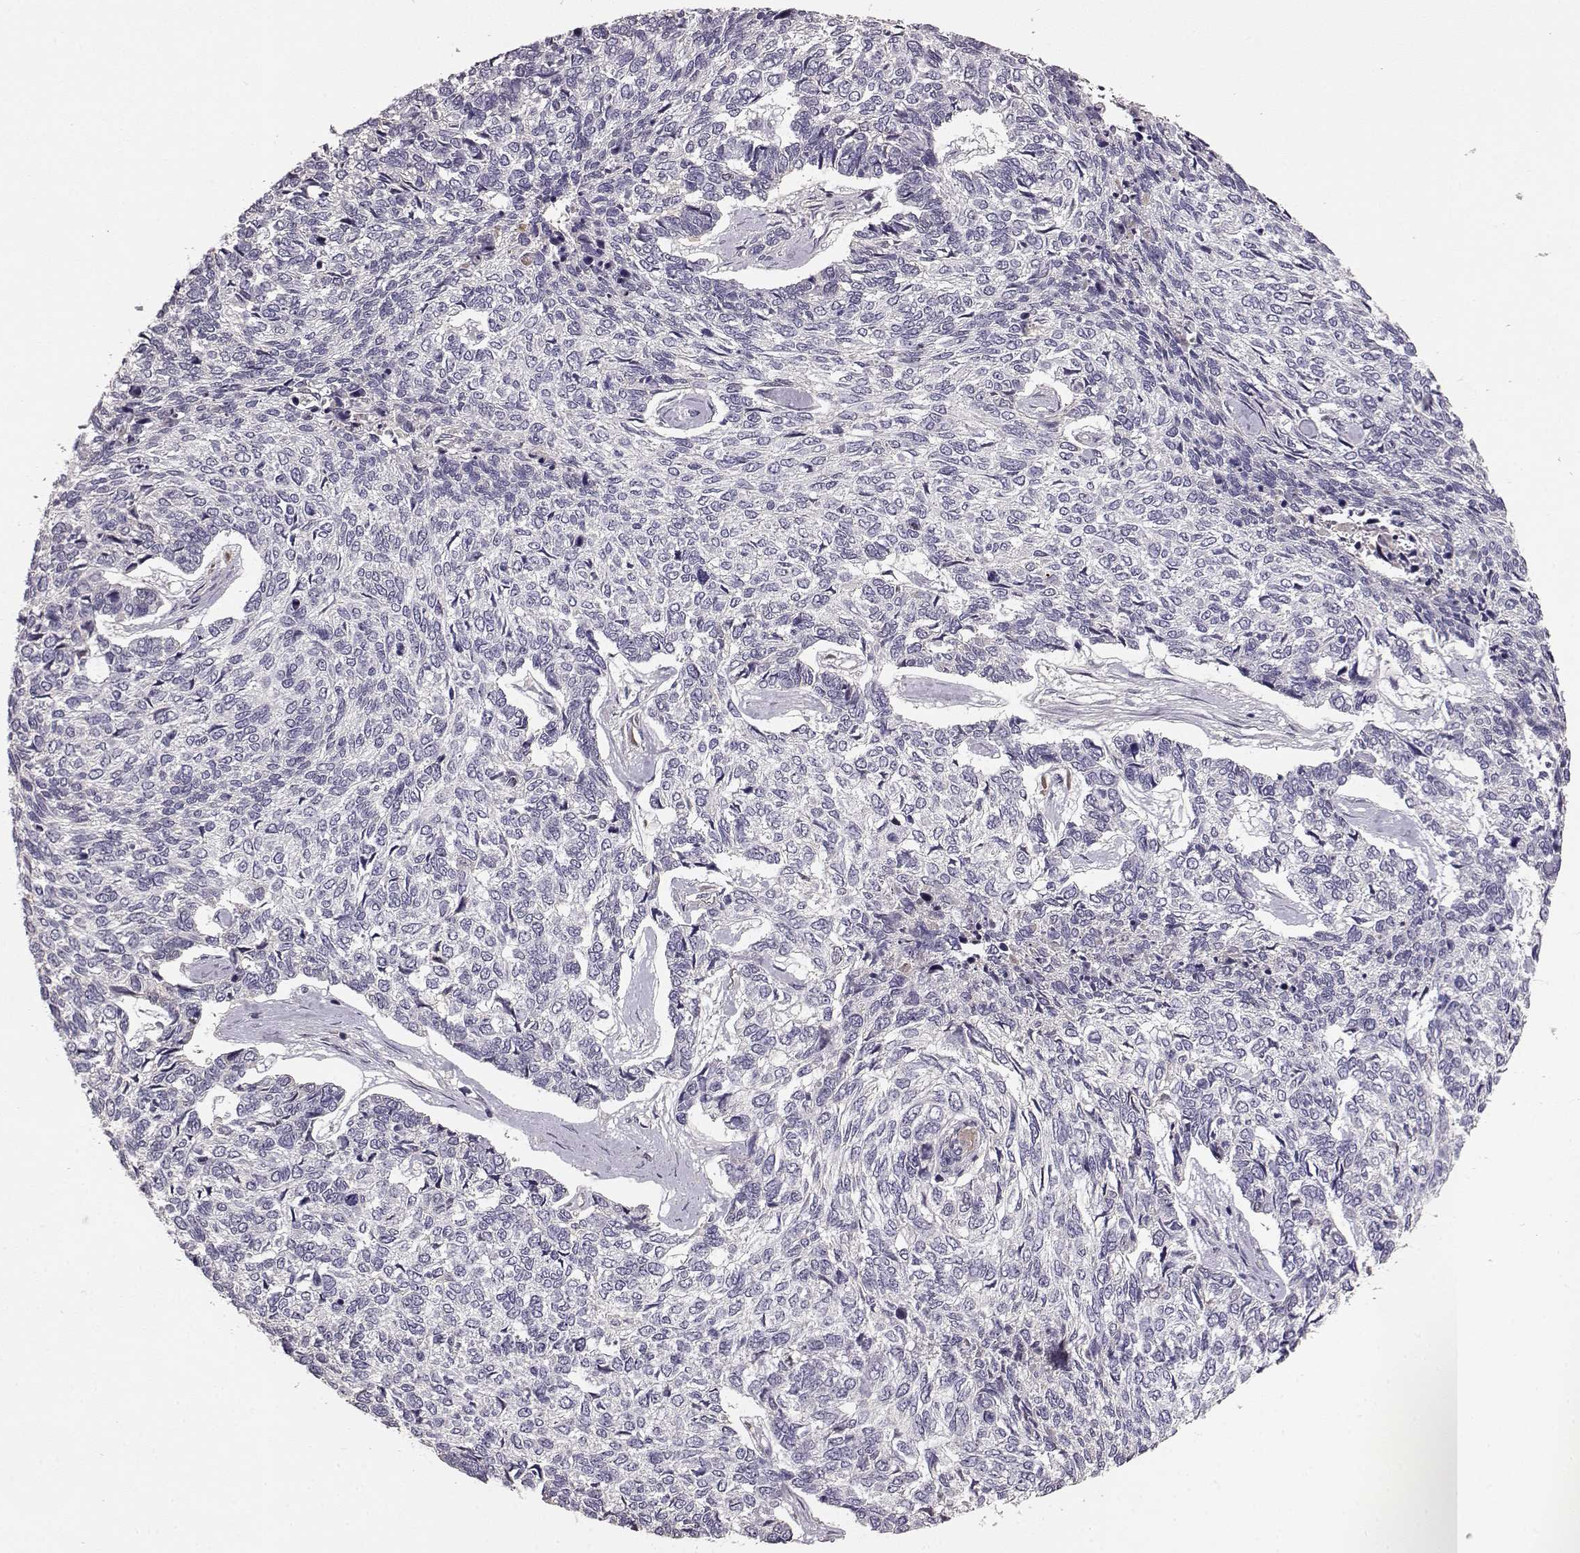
{"staining": {"intensity": "negative", "quantity": "none", "location": "none"}, "tissue": "skin cancer", "cell_type": "Tumor cells", "image_type": "cancer", "snomed": [{"axis": "morphology", "description": "Basal cell carcinoma"}, {"axis": "topography", "description": "Skin"}], "caption": "Immunohistochemistry micrograph of neoplastic tissue: skin basal cell carcinoma stained with DAB demonstrates no significant protein staining in tumor cells. The staining was performed using DAB to visualize the protein expression in brown, while the nuclei were stained in blue with hematoxylin (Magnification: 20x).", "gene": "YJEFN3", "patient": {"sex": "female", "age": 65}}